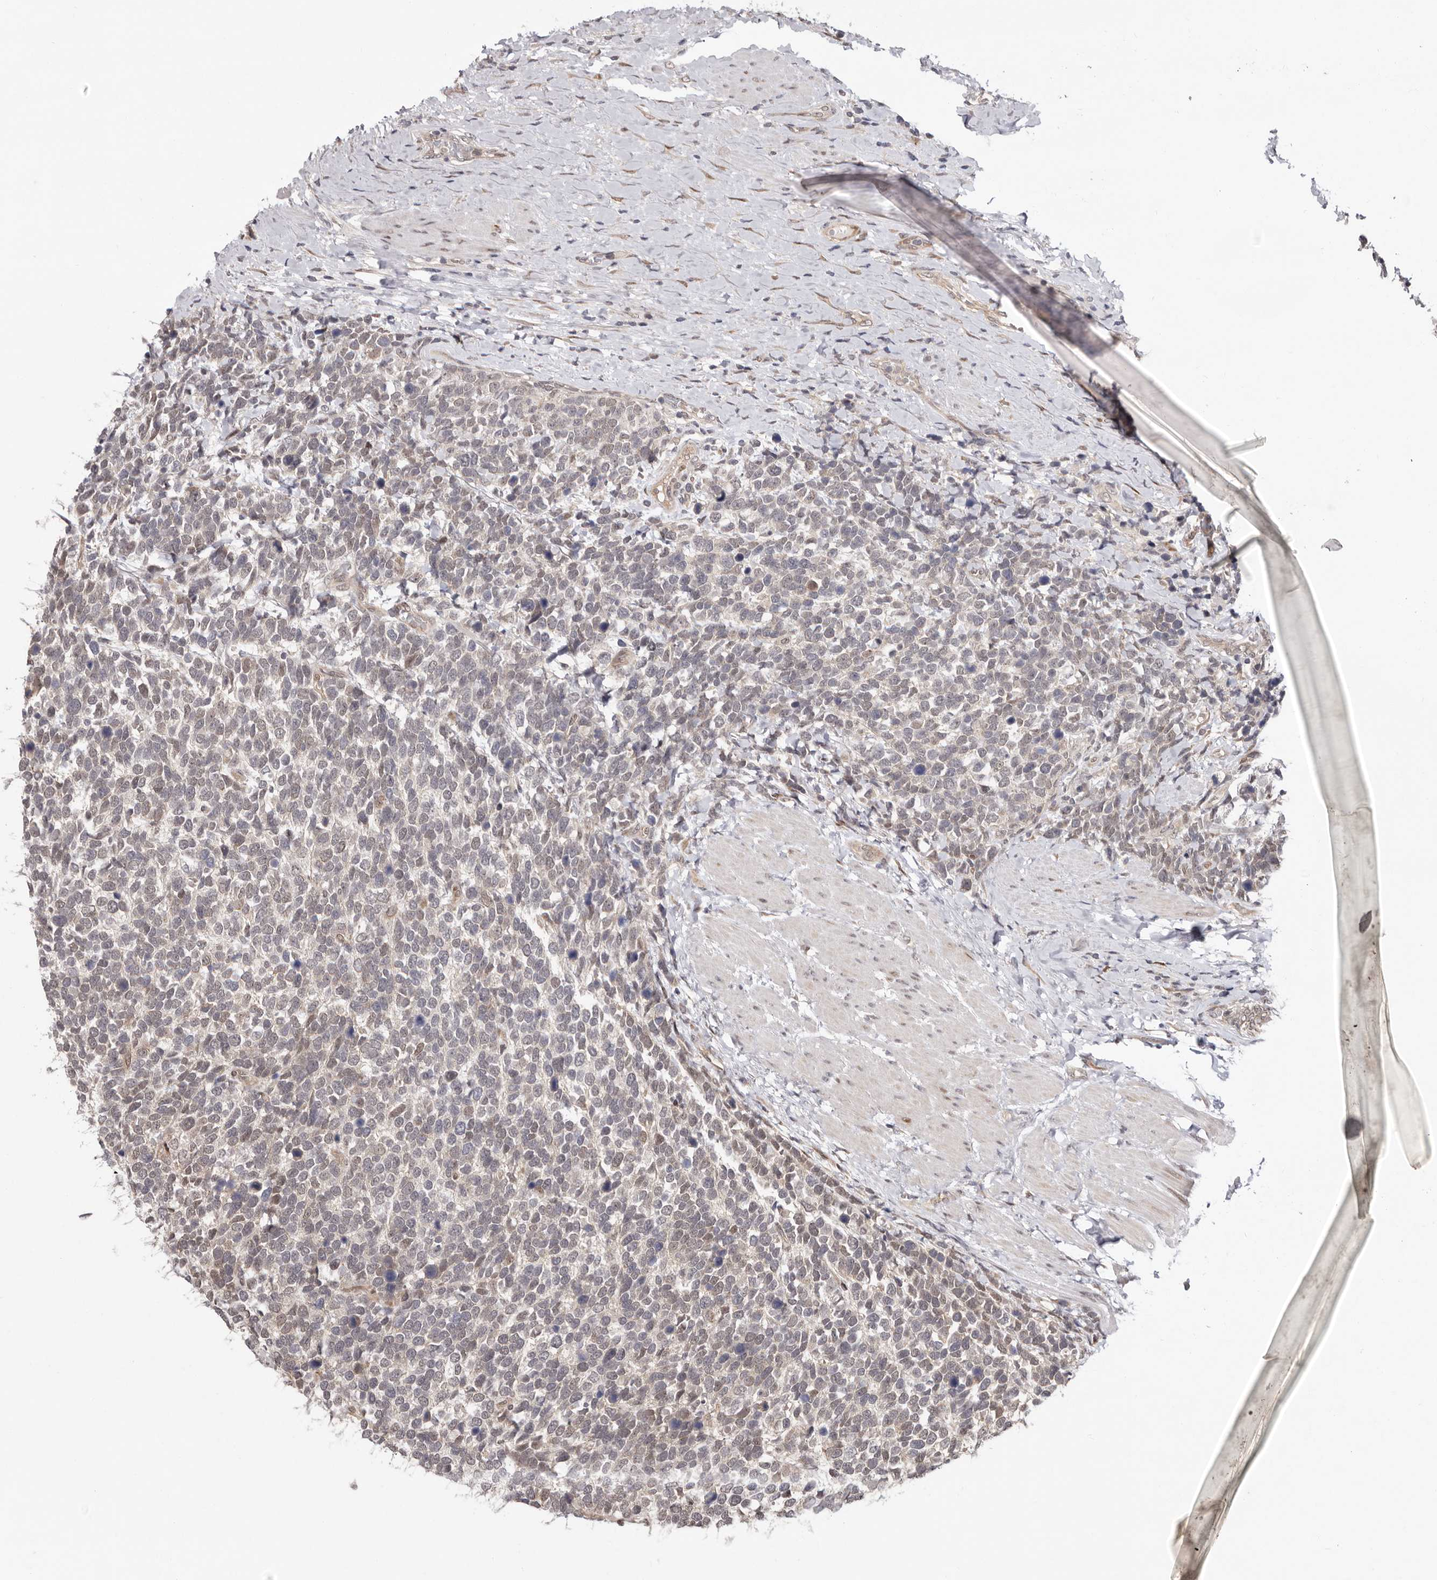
{"staining": {"intensity": "weak", "quantity": "25%-75%", "location": "cytoplasmic/membranous,nuclear"}, "tissue": "urothelial cancer", "cell_type": "Tumor cells", "image_type": "cancer", "snomed": [{"axis": "morphology", "description": "Urothelial carcinoma, High grade"}, {"axis": "topography", "description": "Urinary bladder"}], "caption": "Protein expression by IHC demonstrates weak cytoplasmic/membranous and nuclear expression in approximately 25%-75% of tumor cells in high-grade urothelial carcinoma.", "gene": "GLRX3", "patient": {"sex": "female", "age": 82}}